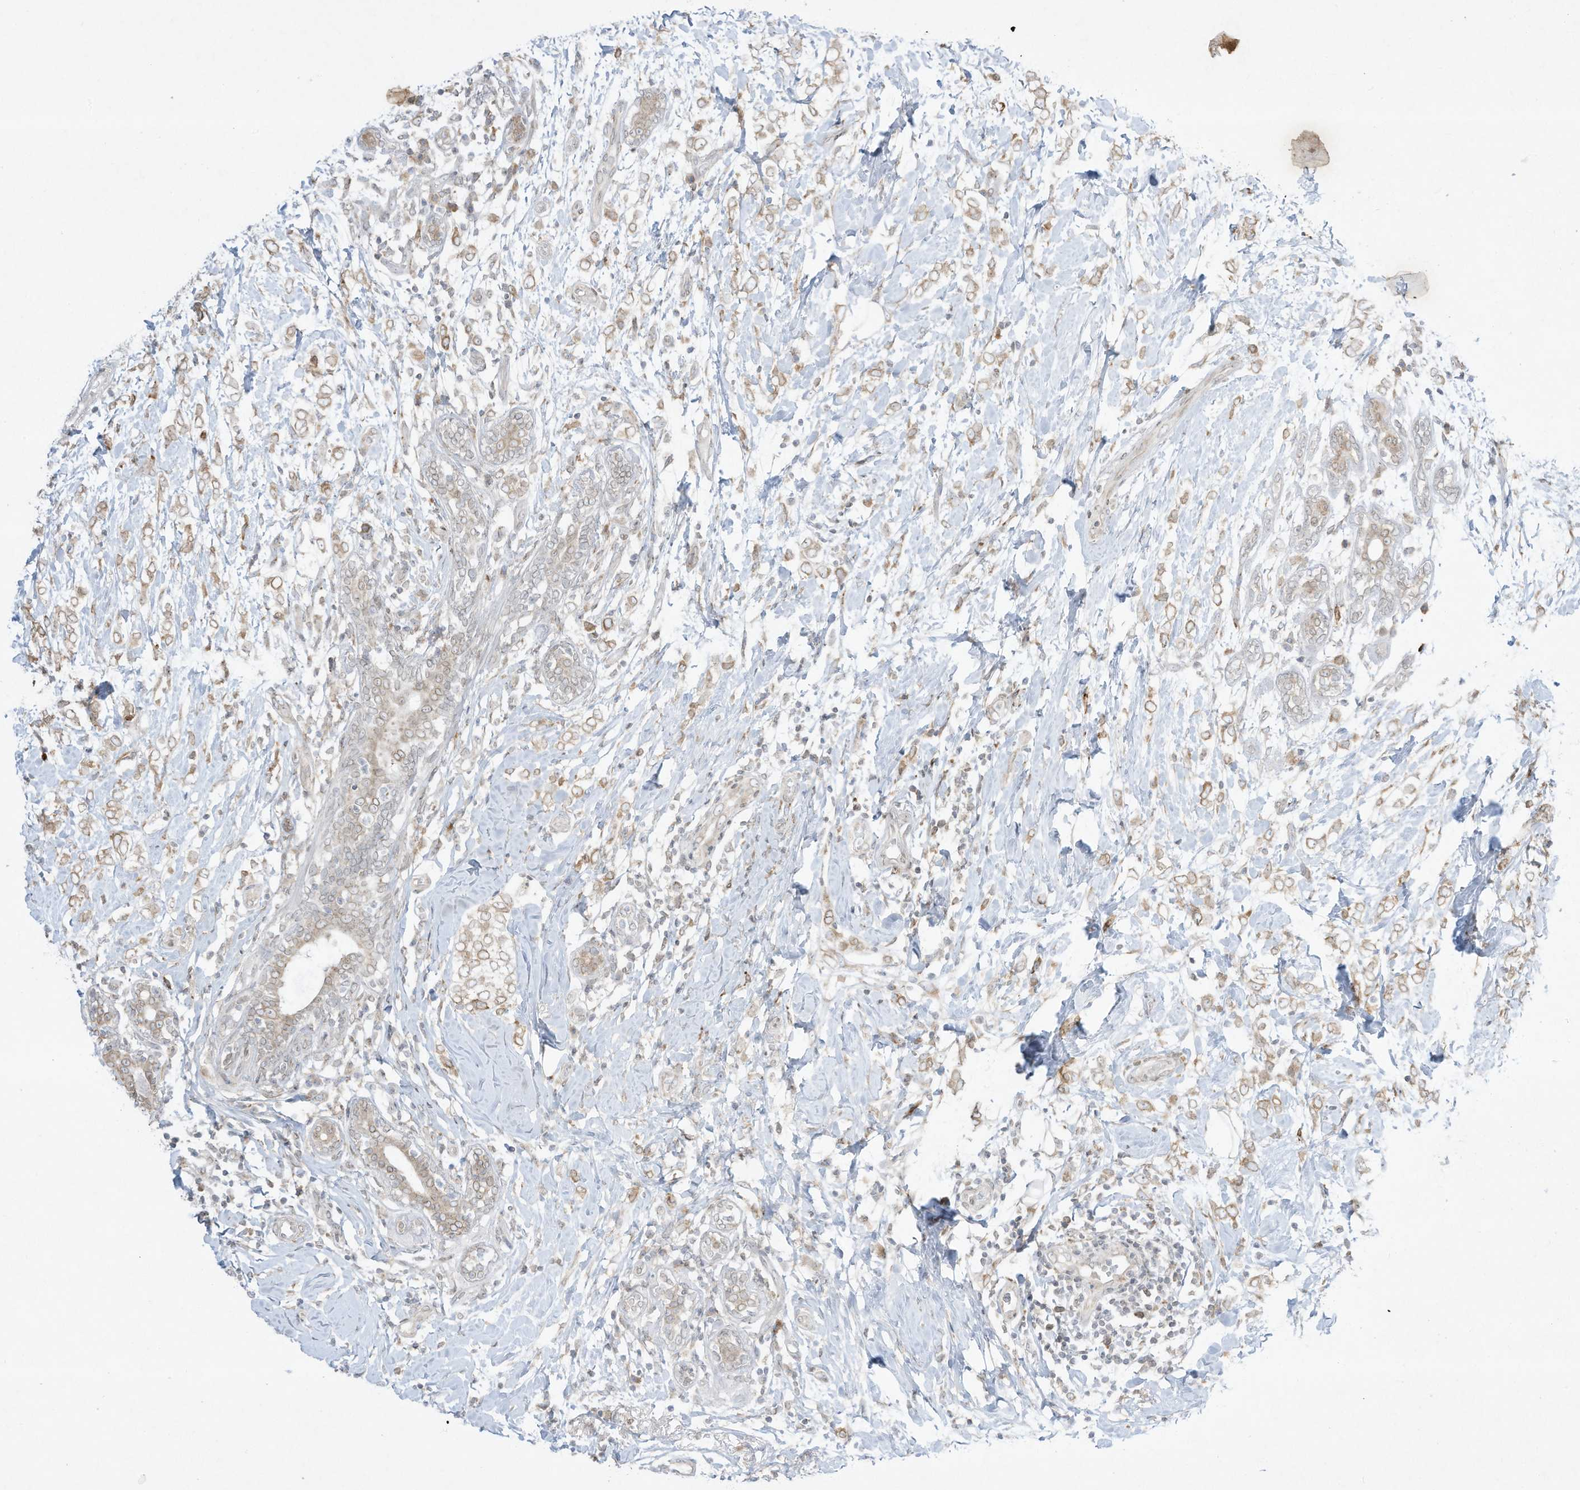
{"staining": {"intensity": "weak", "quantity": "25%-75%", "location": "cytoplasmic/membranous"}, "tissue": "breast cancer", "cell_type": "Tumor cells", "image_type": "cancer", "snomed": [{"axis": "morphology", "description": "Normal tissue, NOS"}, {"axis": "morphology", "description": "Lobular carcinoma"}, {"axis": "topography", "description": "Breast"}], "caption": "DAB (3,3'-diaminobenzidine) immunohistochemical staining of breast cancer (lobular carcinoma) exhibits weak cytoplasmic/membranous protein expression in approximately 25%-75% of tumor cells.", "gene": "PTK6", "patient": {"sex": "female", "age": 47}}